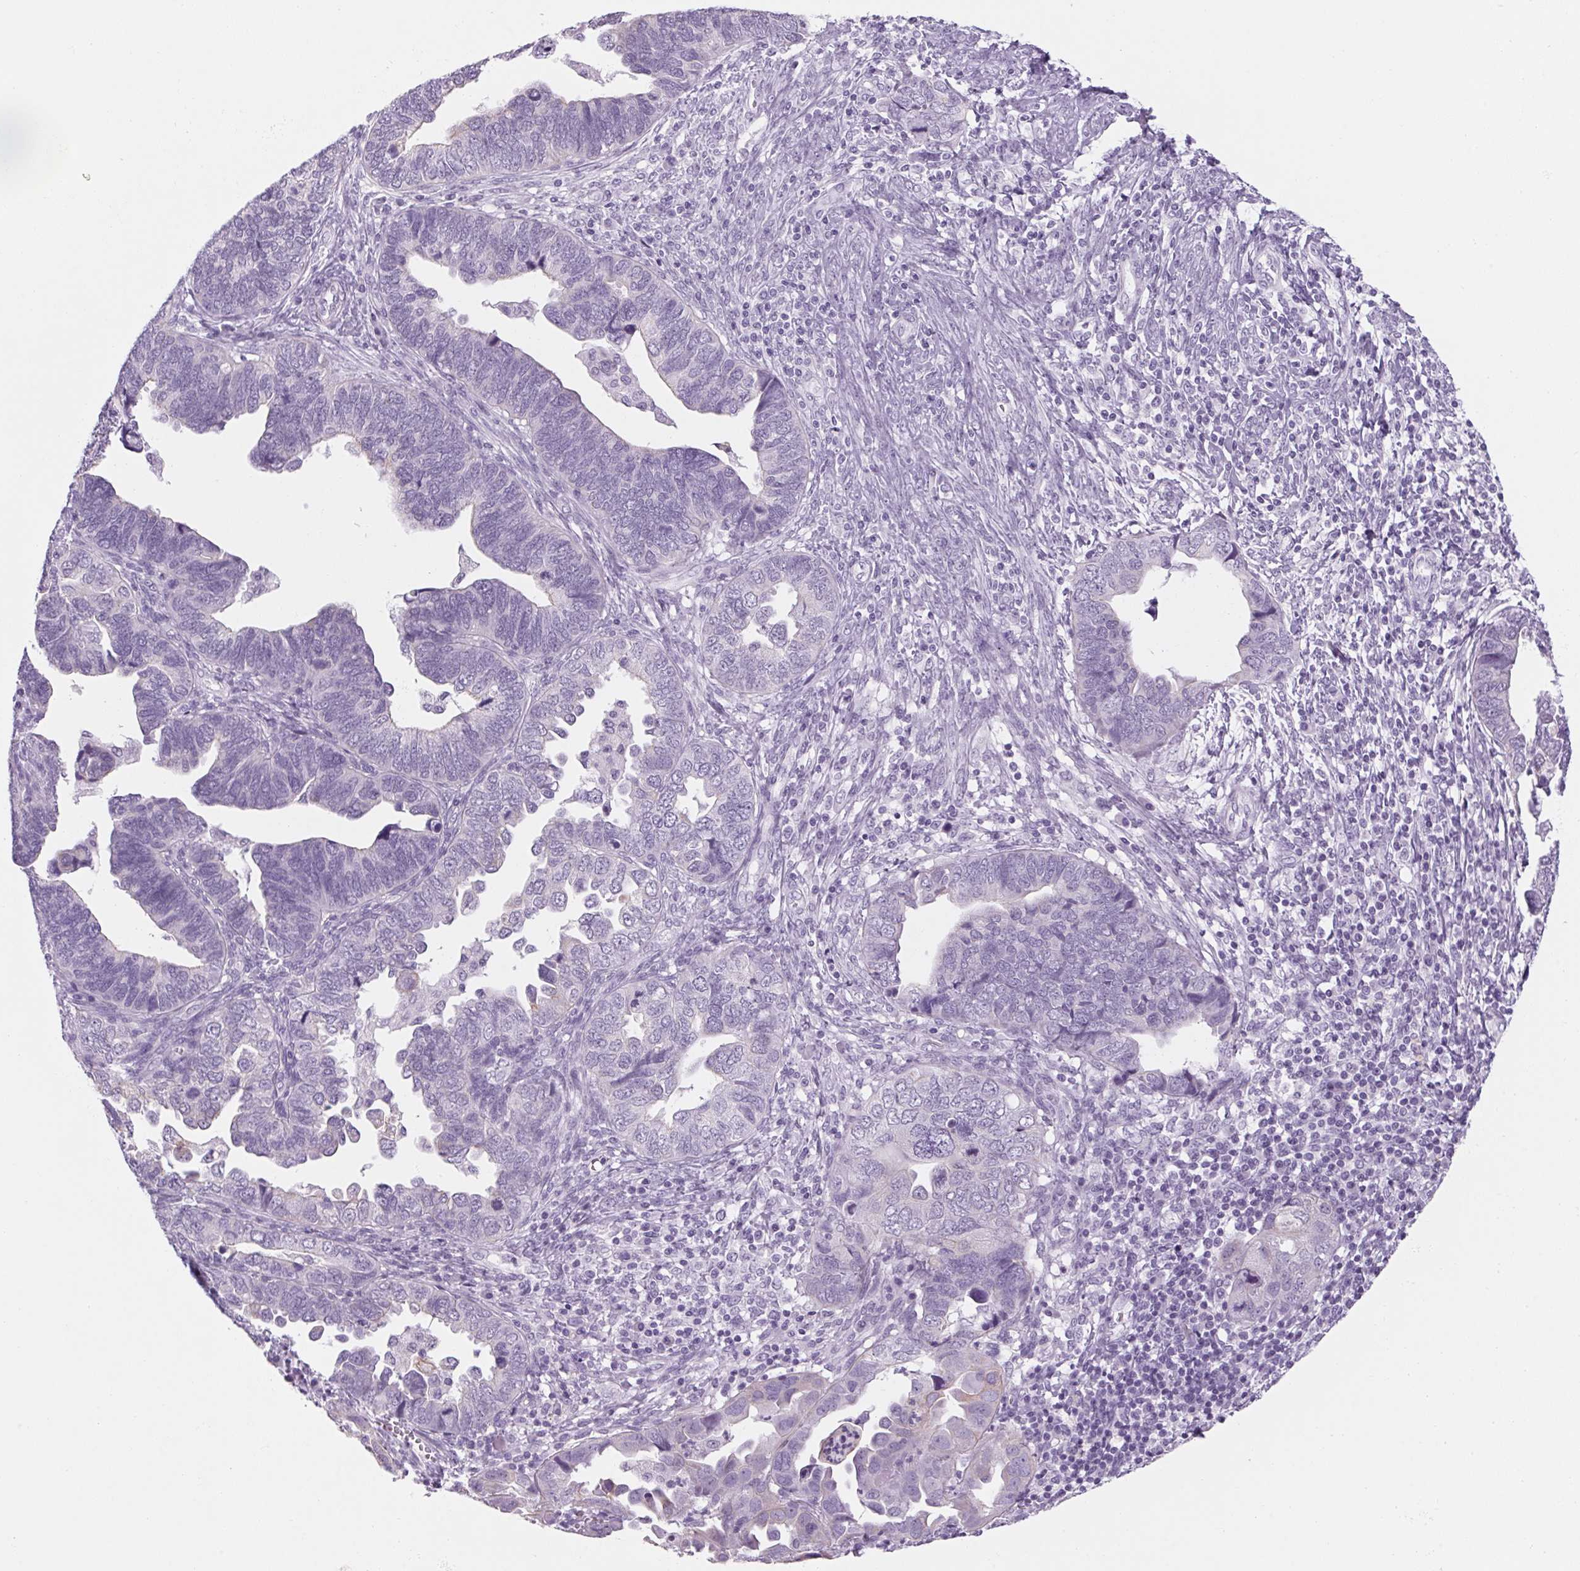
{"staining": {"intensity": "negative", "quantity": "none", "location": "none"}, "tissue": "endometrial cancer", "cell_type": "Tumor cells", "image_type": "cancer", "snomed": [{"axis": "morphology", "description": "Adenocarcinoma, NOS"}, {"axis": "topography", "description": "Endometrium"}], "caption": "IHC histopathology image of human endometrial adenocarcinoma stained for a protein (brown), which demonstrates no staining in tumor cells. (Stains: DAB immunohistochemistry with hematoxylin counter stain, Microscopy: brightfield microscopy at high magnification).", "gene": "RPTN", "patient": {"sex": "female", "age": 79}}